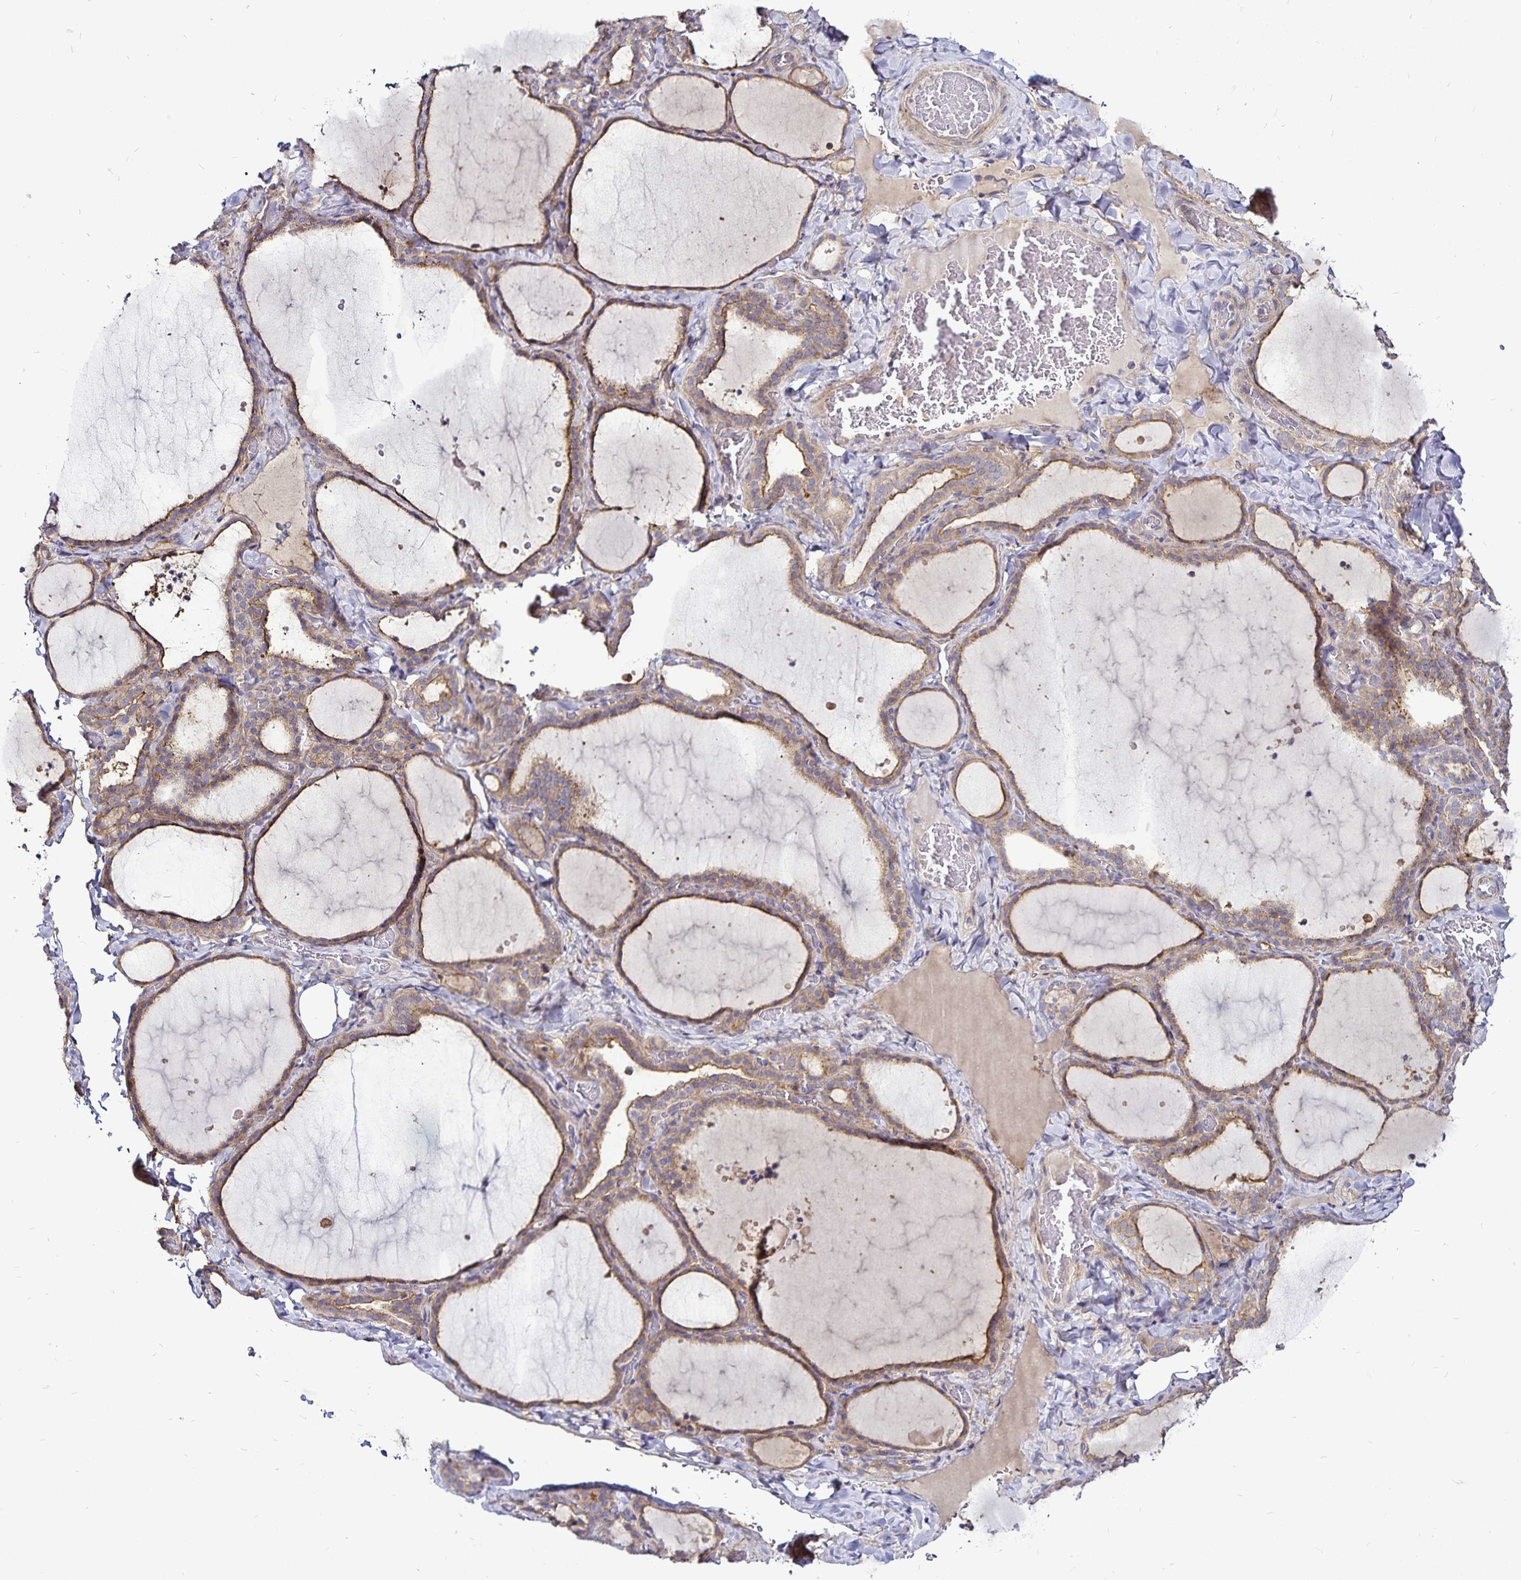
{"staining": {"intensity": "moderate", "quantity": "25%-75%", "location": "cytoplasmic/membranous"}, "tissue": "thyroid gland", "cell_type": "Glandular cells", "image_type": "normal", "snomed": [{"axis": "morphology", "description": "Normal tissue, NOS"}, {"axis": "topography", "description": "Thyroid gland"}], "caption": "Immunohistochemistry (IHC) photomicrograph of unremarkable human thyroid gland stained for a protein (brown), which demonstrates medium levels of moderate cytoplasmic/membranous staining in about 25%-75% of glandular cells.", "gene": "GNG12", "patient": {"sex": "female", "age": 22}}